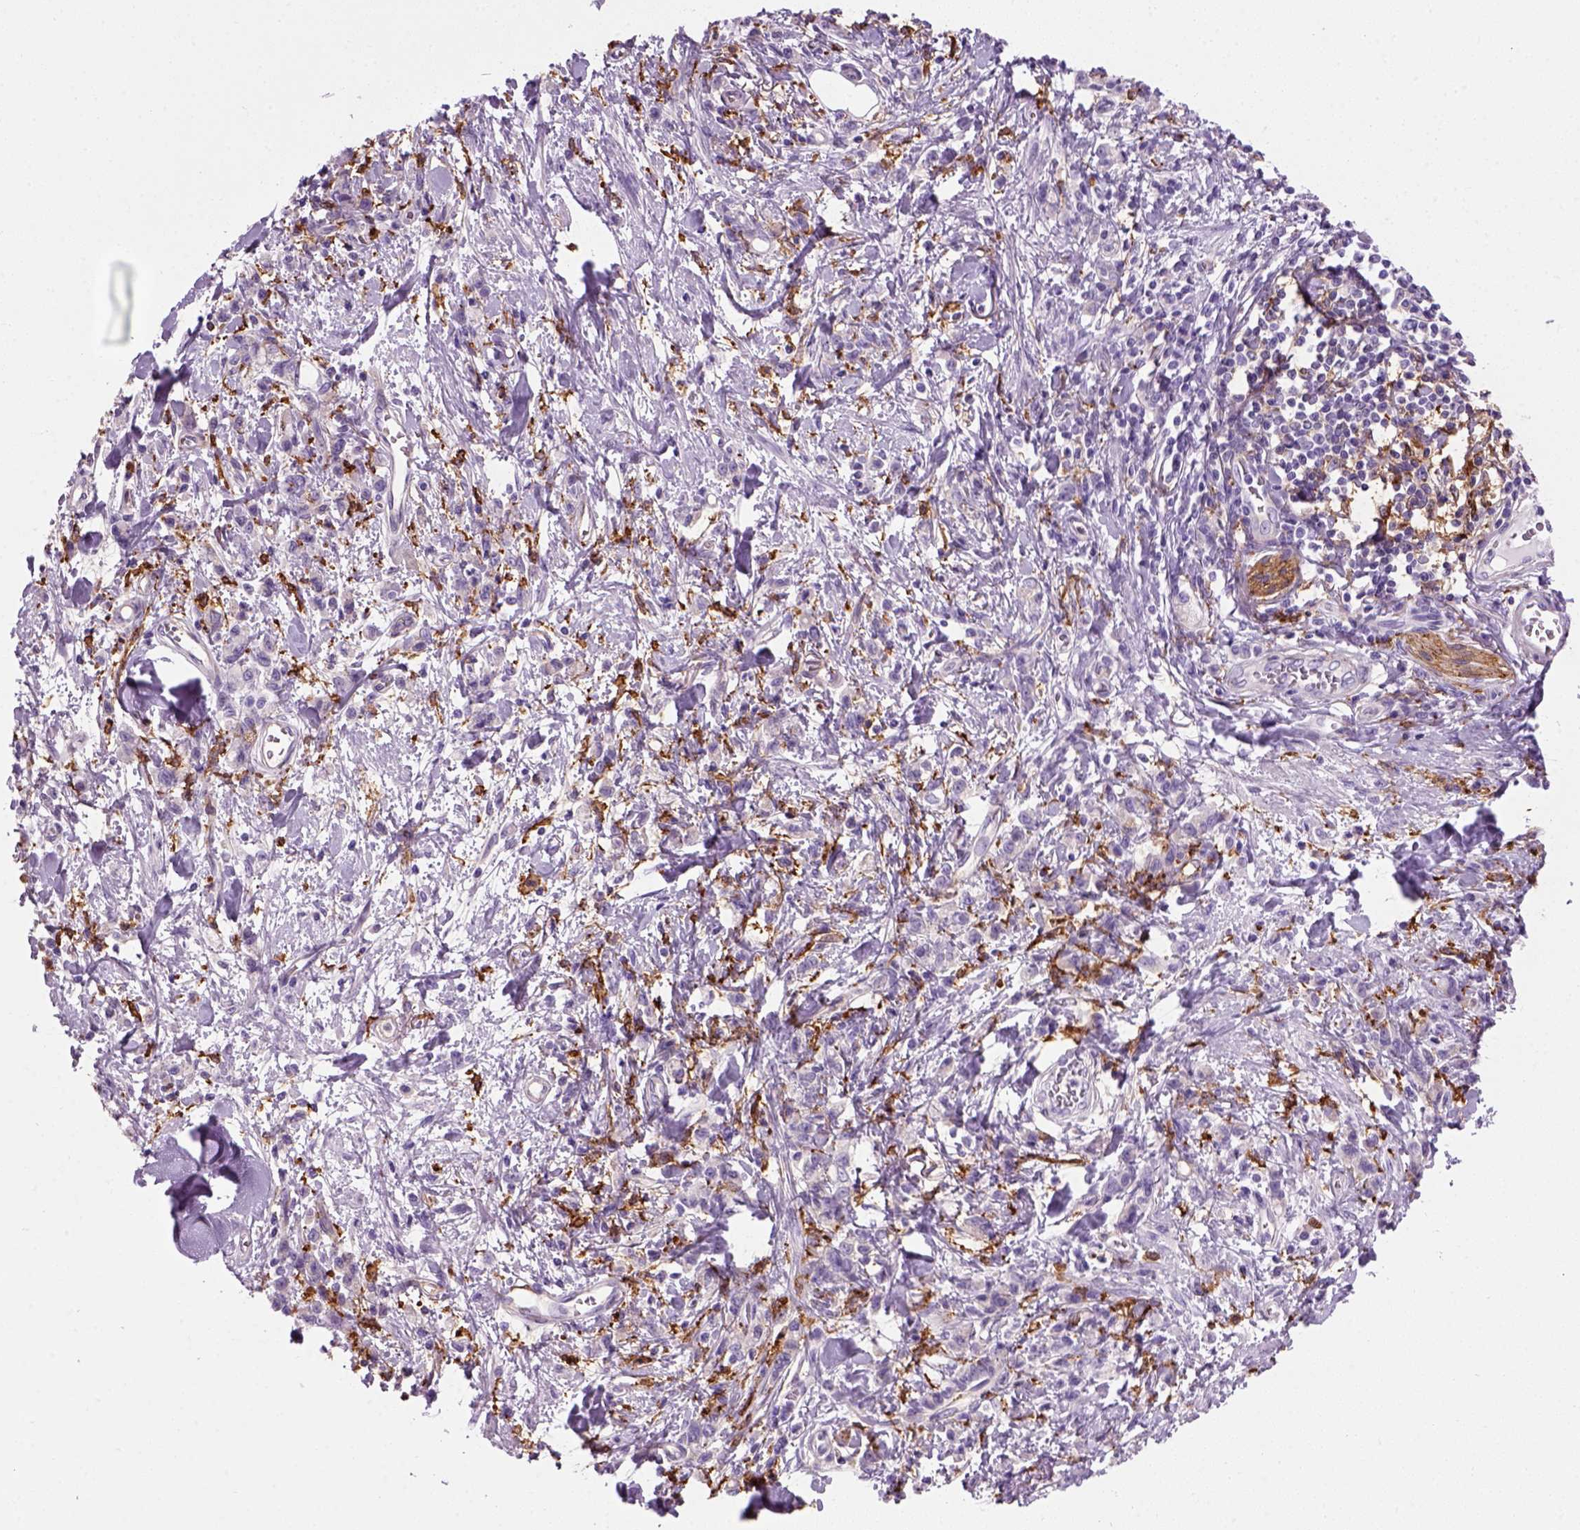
{"staining": {"intensity": "negative", "quantity": "none", "location": "none"}, "tissue": "stomach cancer", "cell_type": "Tumor cells", "image_type": "cancer", "snomed": [{"axis": "morphology", "description": "Adenocarcinoma, NOS"}, {"axis": "topography", "description": "Stomach"}], "caption": "A micrograph of human stomach cancer (adenocarcinoma) is negative for staining in tumor cells.", "gene": "MARCKS", "patient": {"sex": "male", "age": 77}}